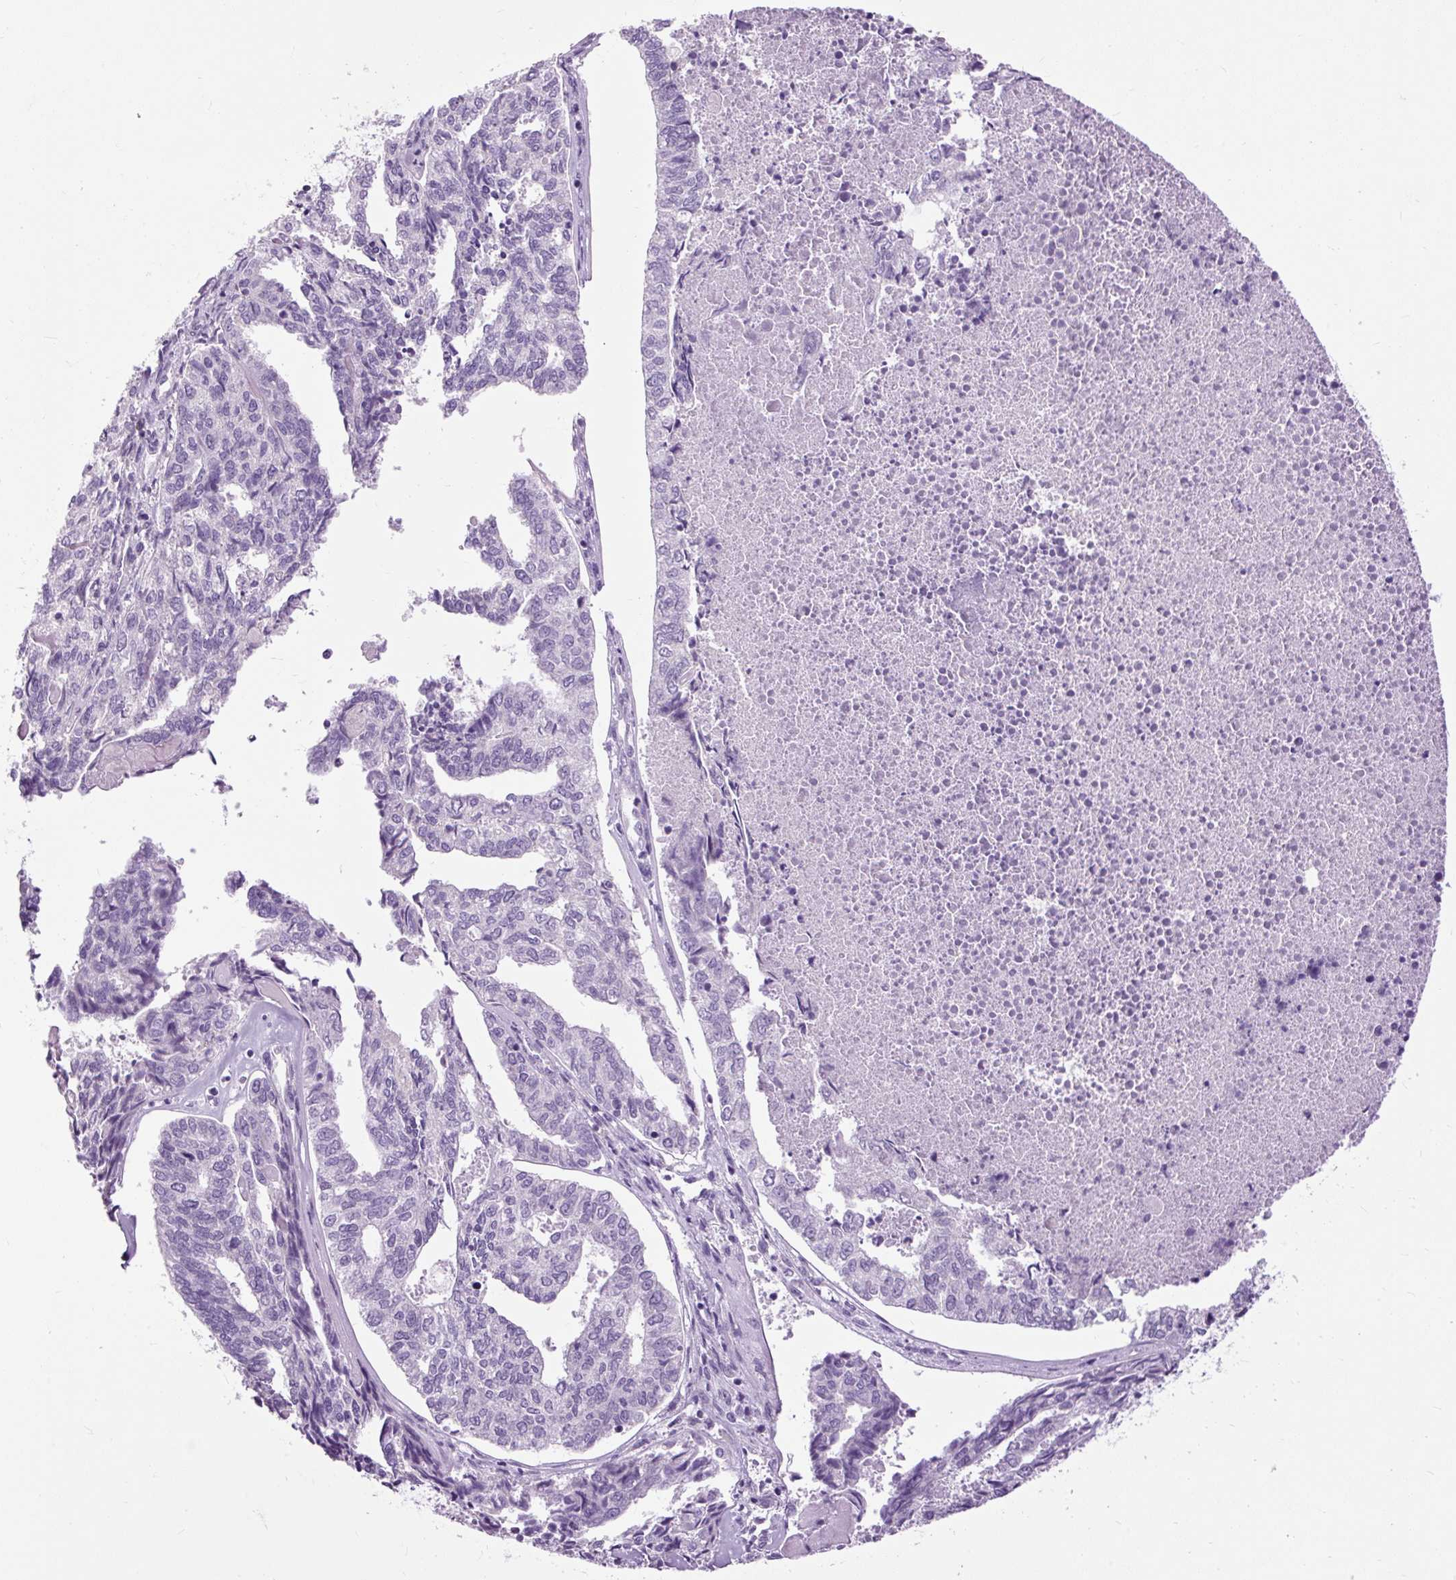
{"staining": {"intensity": "negative", "quantity": "none", "location": "none"}, "tissue": "endometrial cancer", "cell_type": "Tumor cells", "image_type": "cancer", "snomed": [{"axis": "morphology", "description": "Adenocarcinoma, NOS"}, {"axis": "topography", "description": "Endometrium"}], "caption": "A photomicrograph of human adenocarcinoma (endometrial) is negative for staining in tumor cells.", "gene": "FABP7", "patient": {"sex": "female", "age": 73}}